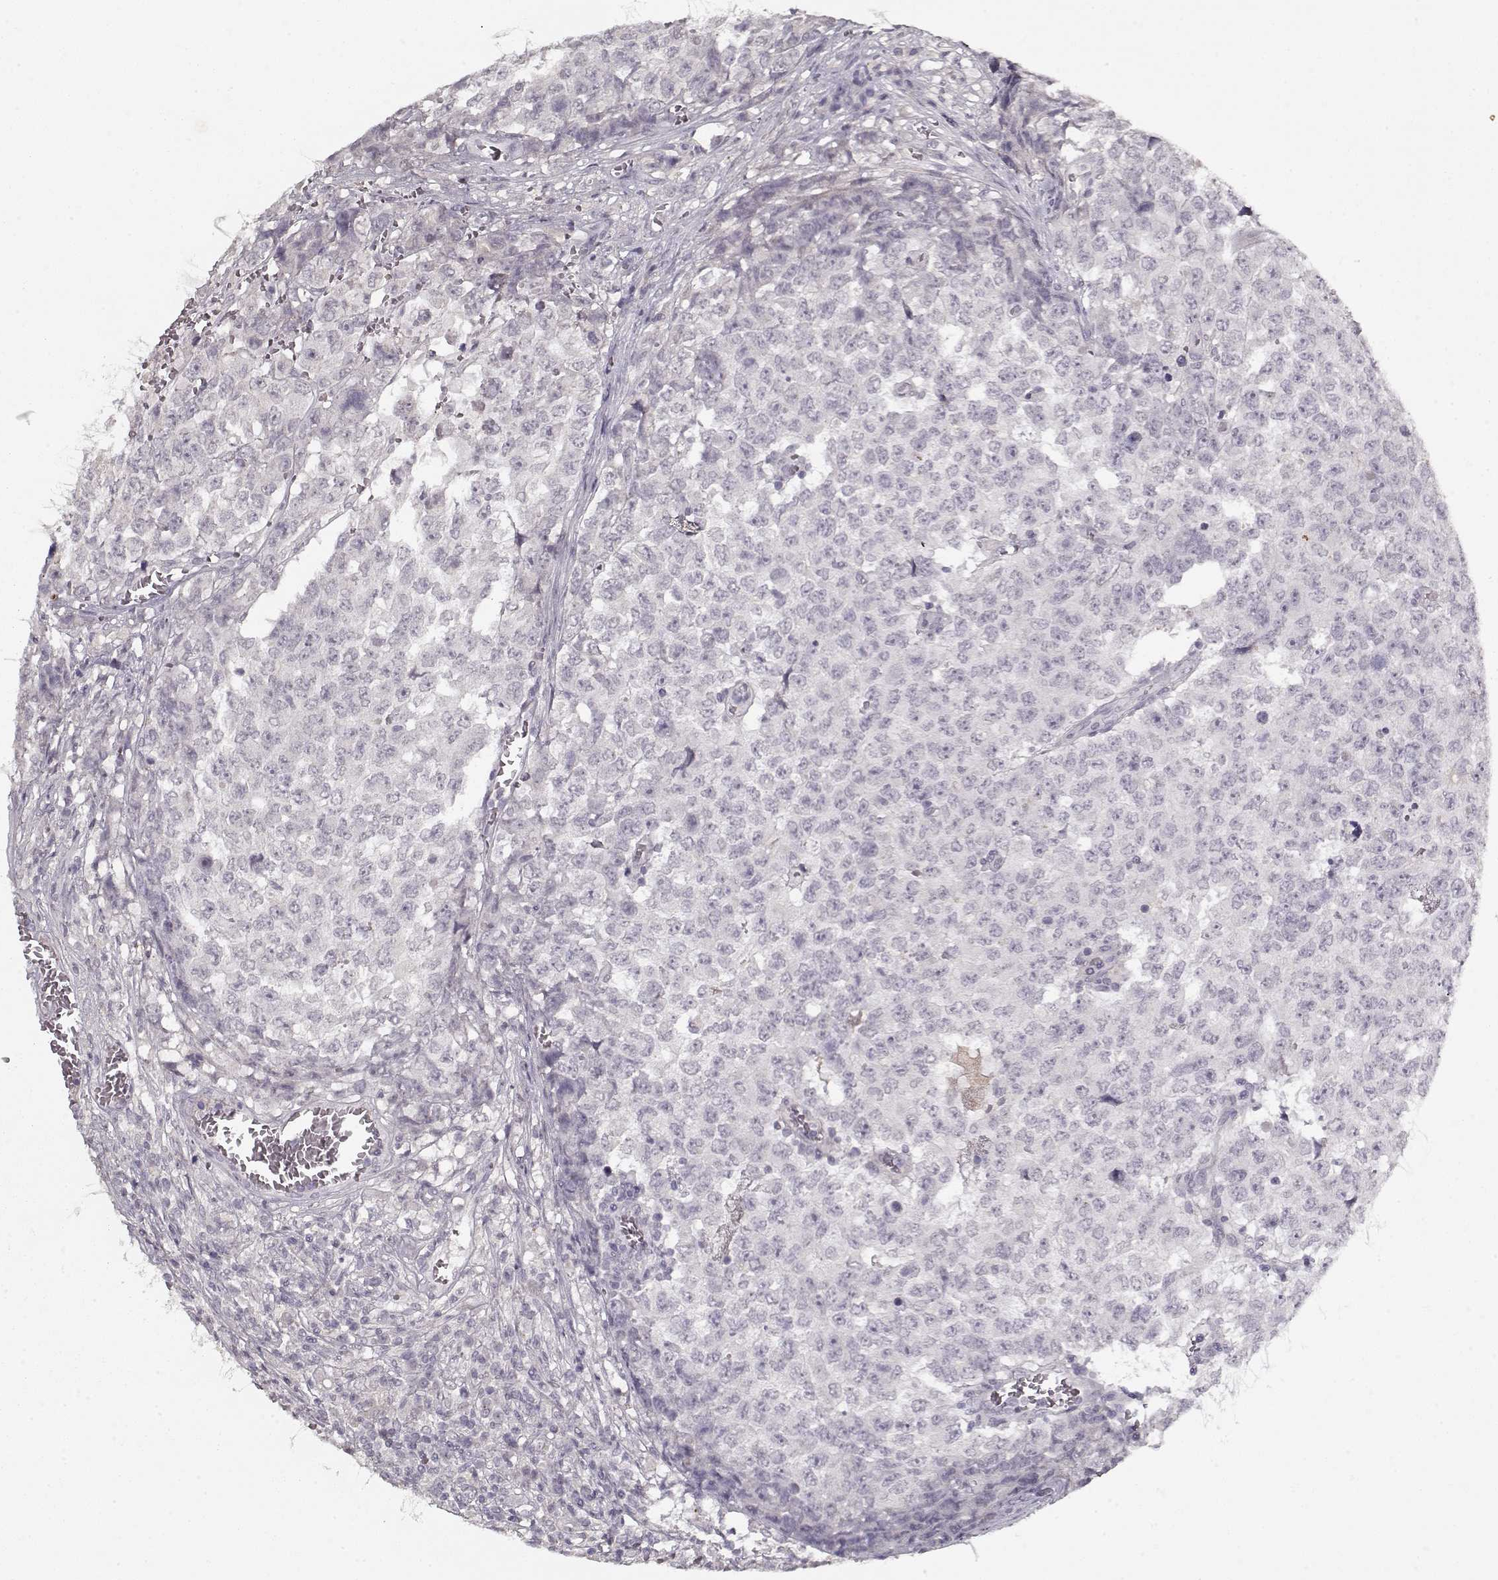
{"staining": {"intensity": "negative", "quantity": "none", "location": "none"}, "tissue": "testis cancer", "cell_type": "Tumor cells", "image_type": "cancer", "snomed": [{"axis": "morphology", "description": "Carcinoma, Embryonal, NOS"}, {"axis": "topography", "description": "Testis"}], "caption": "High power microscopy image of an immunohistochemistry photomicrograph of testis cancer, revealing no significant positivity in tumor cells.", "gene": "LUM", "patient": {"sex": "male", "age": 23}}